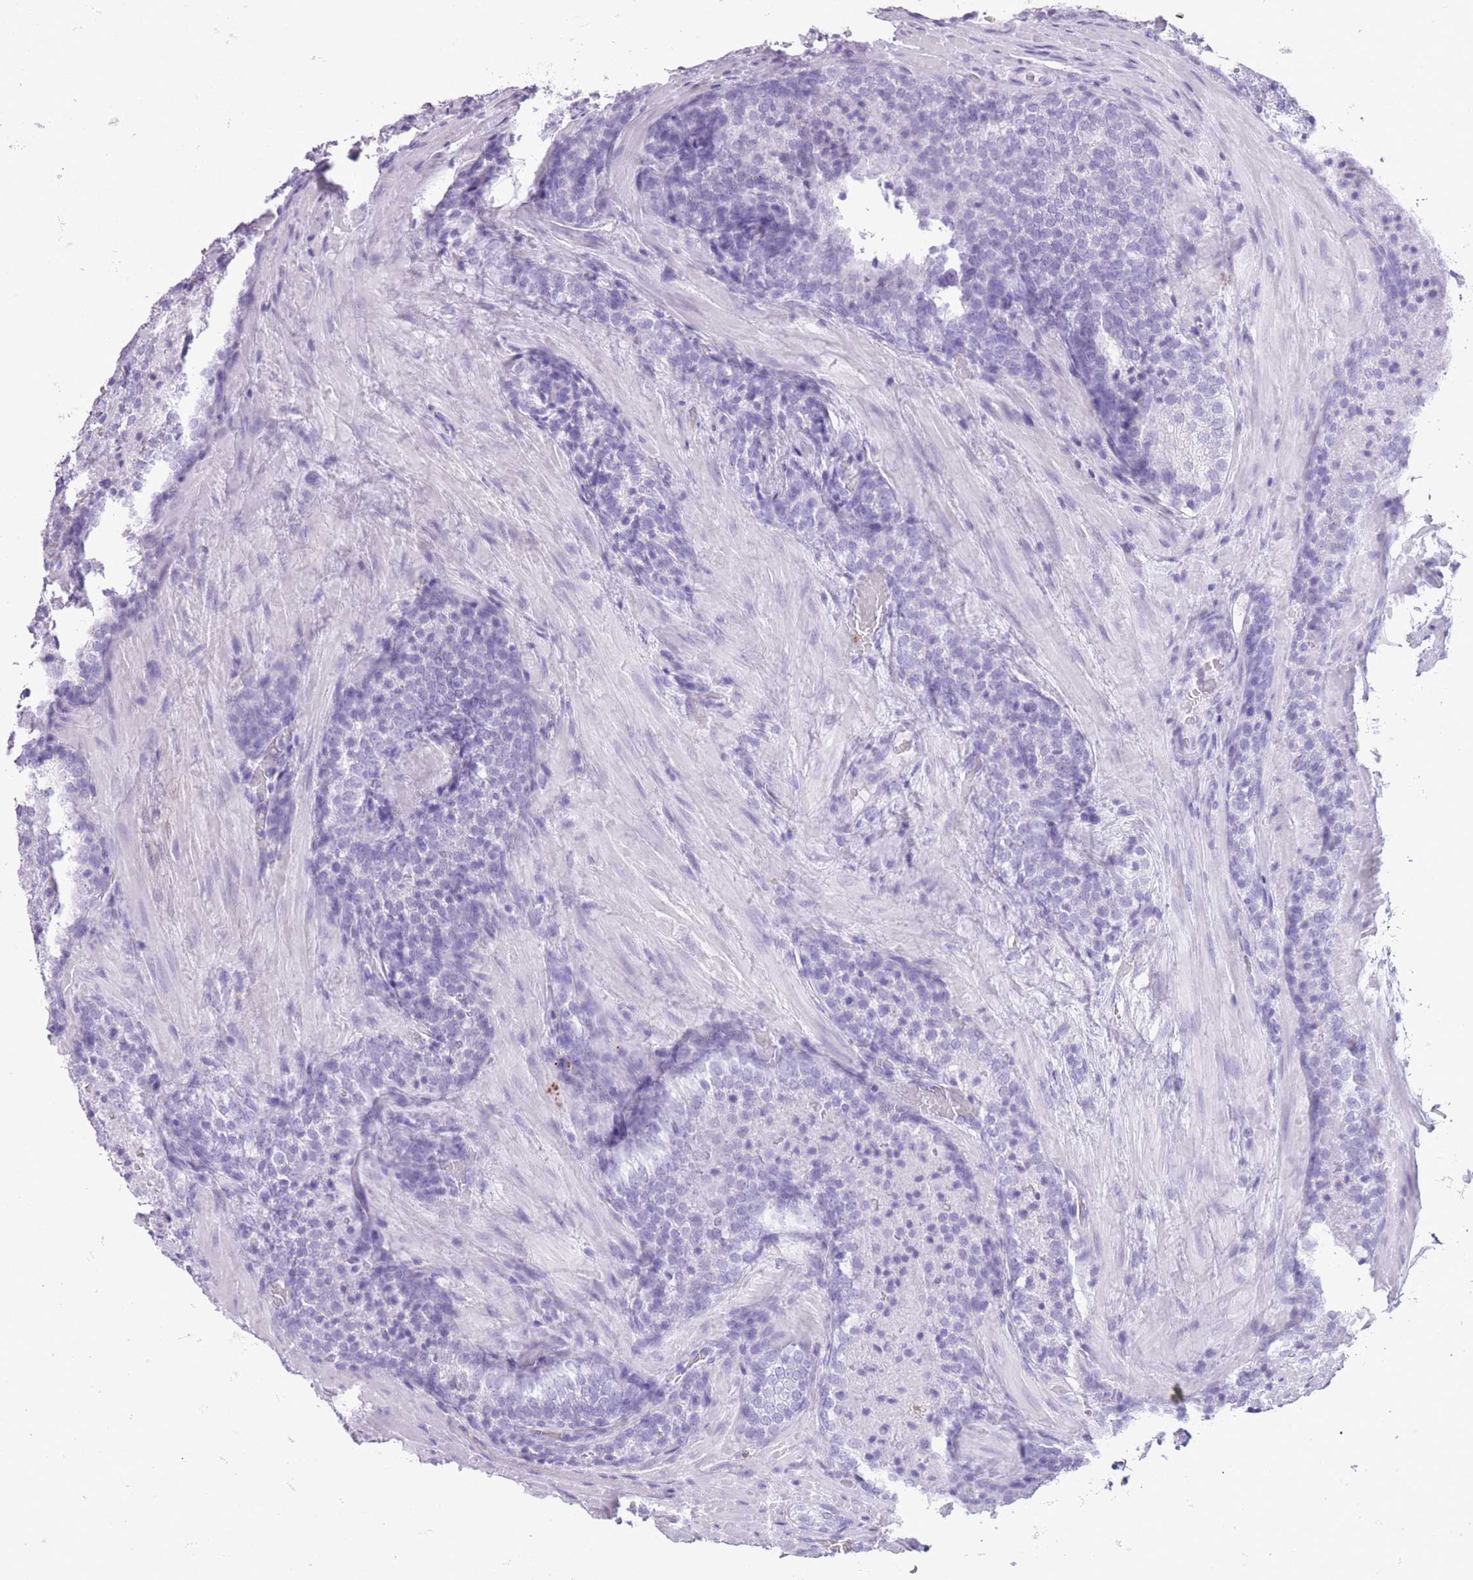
{"staining": {"intensity": "negative", "quantity": "none", "location": "none"}, "tissue": "prostate cancer", "cell_type": "Tumor cells", "image_type": "cancer", "snomed": [{"axis": "morphology", "description": "Adenocarcinoma, Low grade"}, {"axis": "topography", "description": "Prostate"}], "caption": "Tumor cells are negative for brown protein staining in low-grade adenocarcinoma (prostate). Brightfield microscopy of immunohistochemistry (IHC) stained with DAB (3,3'-diaminobenzidine) (brown) and hematoxylin (blue), captured at high magnification.", "gene": "OR4F21", "patient": {"sex": "male", "age": 58}}